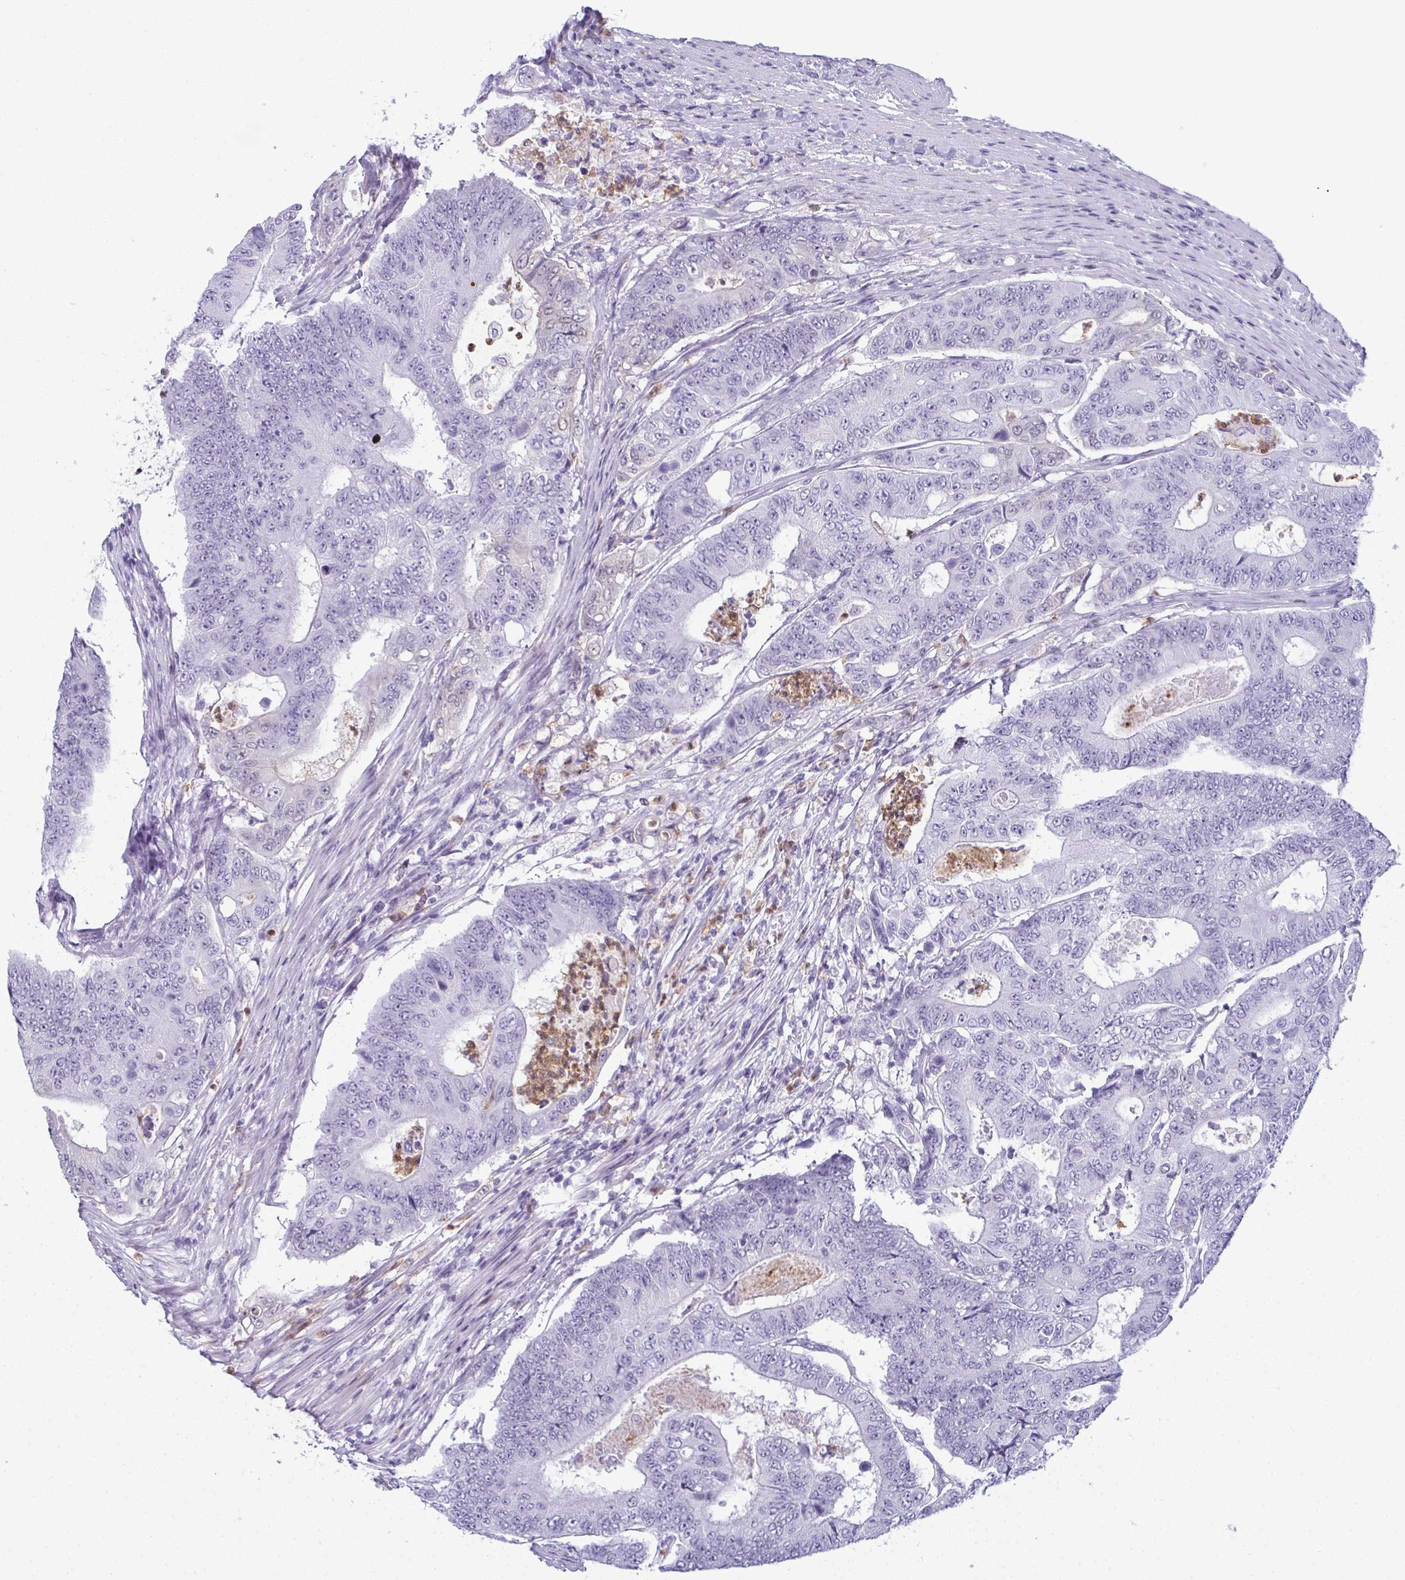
{"staining": {"intensity": "negative", "quantity": "none", "location": "none"}, "tissue": "colorectal cancer", "cell_type": "Tumor cells", "image_type": "cancer", "snomed": [{"axis": "morphology", "description": "Adenocarcinoma, NOS"}, {"axis": "topography", "description": "Colon"}], "caption": "Immunohistochemical staining of adenocarcinoma (colorectal) displays no significant staining in tumor cells.", "gene": "CDA", "patient": {"sex": "female", "age": 48}}